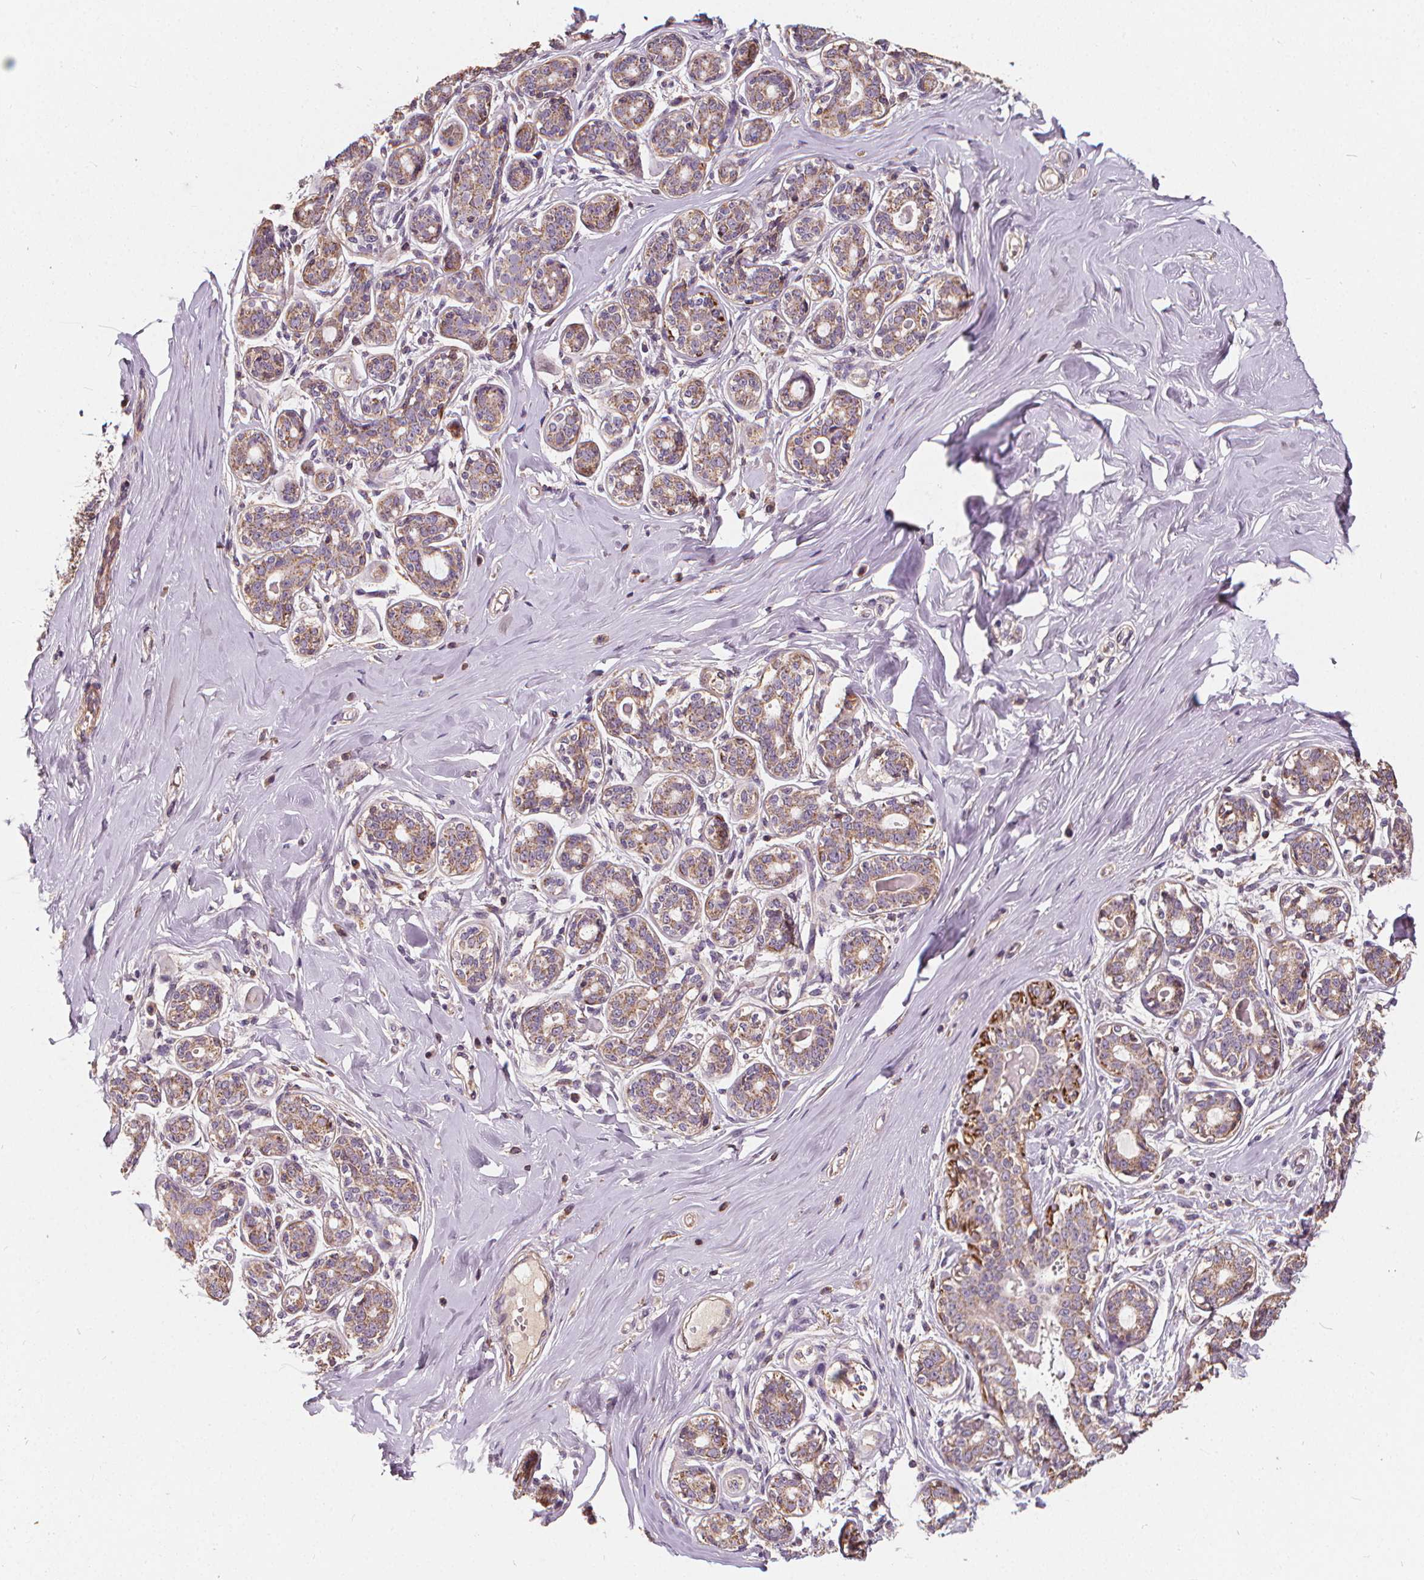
{"staining": {"intensity": "negative", "quantity": "none", "location": "none"}, "tissue": "breast", "cell_type": "Adipocytes", "image_type": "normal", "snomed": [{"axis": "morphology", "description": "Normal tissue, NOS"}, {"axis": "topography", "description": "Skin"}, {"axis": "topography", "description": "Breast"}], "caption": "High power microscopy image of an immunohistochemistry micrograph of normal breast, revealing no significant staining in adipocytes. (Immunohistochemistry (ihc), brightfield microscopy, high magnification).", "gene": "ORAI2", "patient": {"sex": "female", "age": 43}}